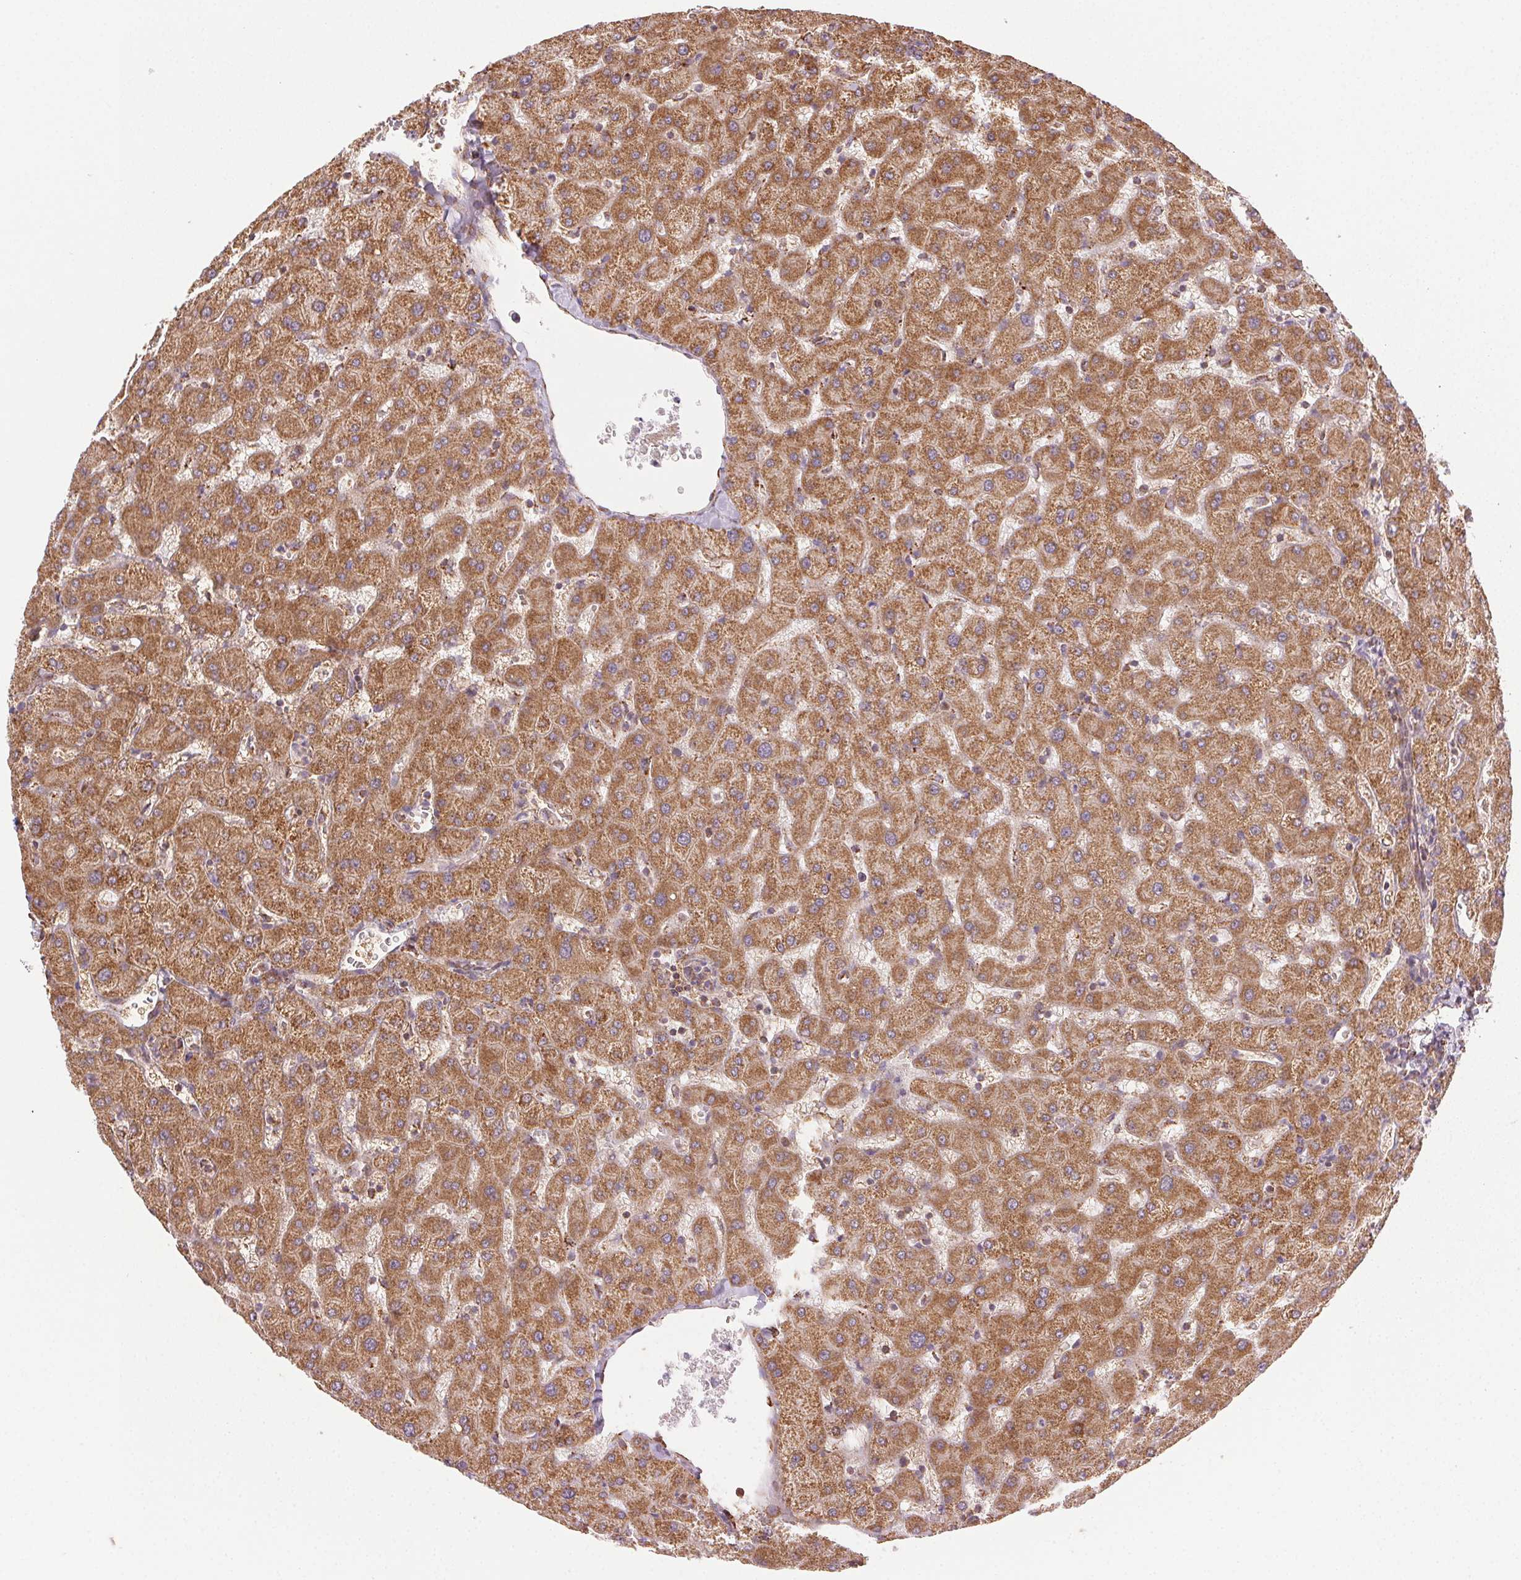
{"staining": {"intensity": "moderate", "quantity": ">75%", "location": "cytoplasmic/membranous"}, "tissue": "liver", "cell_type": "Cholangiocytes", "image_type": "normal", "snomed": [{"axis": "morphology", "description": "Normal tissue, NOS"}, {"axis": "topography", "description": "Liver"}], "caption": "Immunohistochemical staining of benign liver demonstrates >75% levels of moderate cytoplasmic/membranous protein expression in about >75% of cholangiocytes.", "gene": "CLPB", "patient": {"sex": "female", "age": 63}}